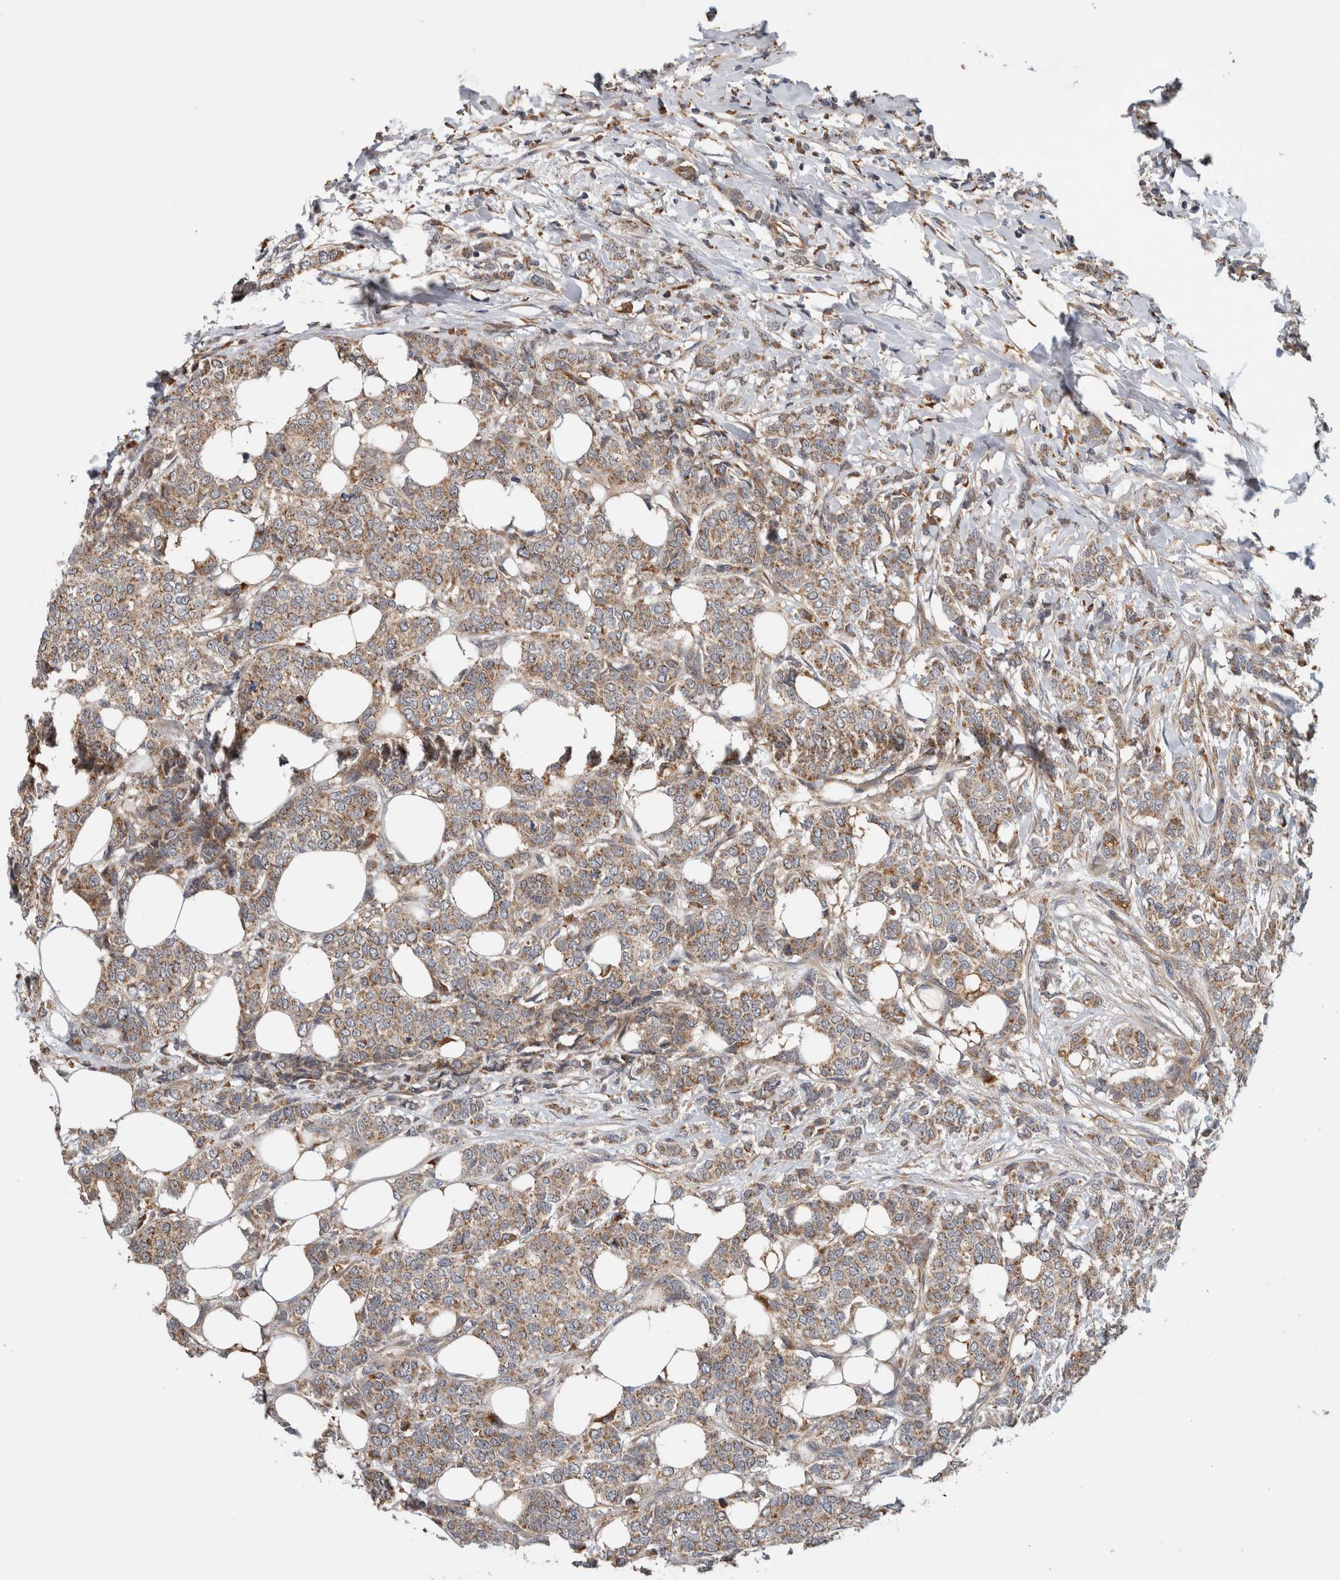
{"staining": {"intensity": "weak", "quantity": ">75%", "location": "cytoplasmic/membranous"}, "tissue": "breast cancer", "cell_type": "Tumor cells", "image_type": "cancer", "snomed": [{"axis": "morphology", "description": "Lobular carcinoma"}, {"axis": "topography", "description": "Skin"}, {"axis": "topography", "description": "Breast"}], "caption": "Tumor cells reveal weak cytoplasmic/membranous positivity in approximately >75% of cells in lobular carcinoma (breast).", "gene": "ADGRL3", "patient": {"sex": "female", "age": 46}}